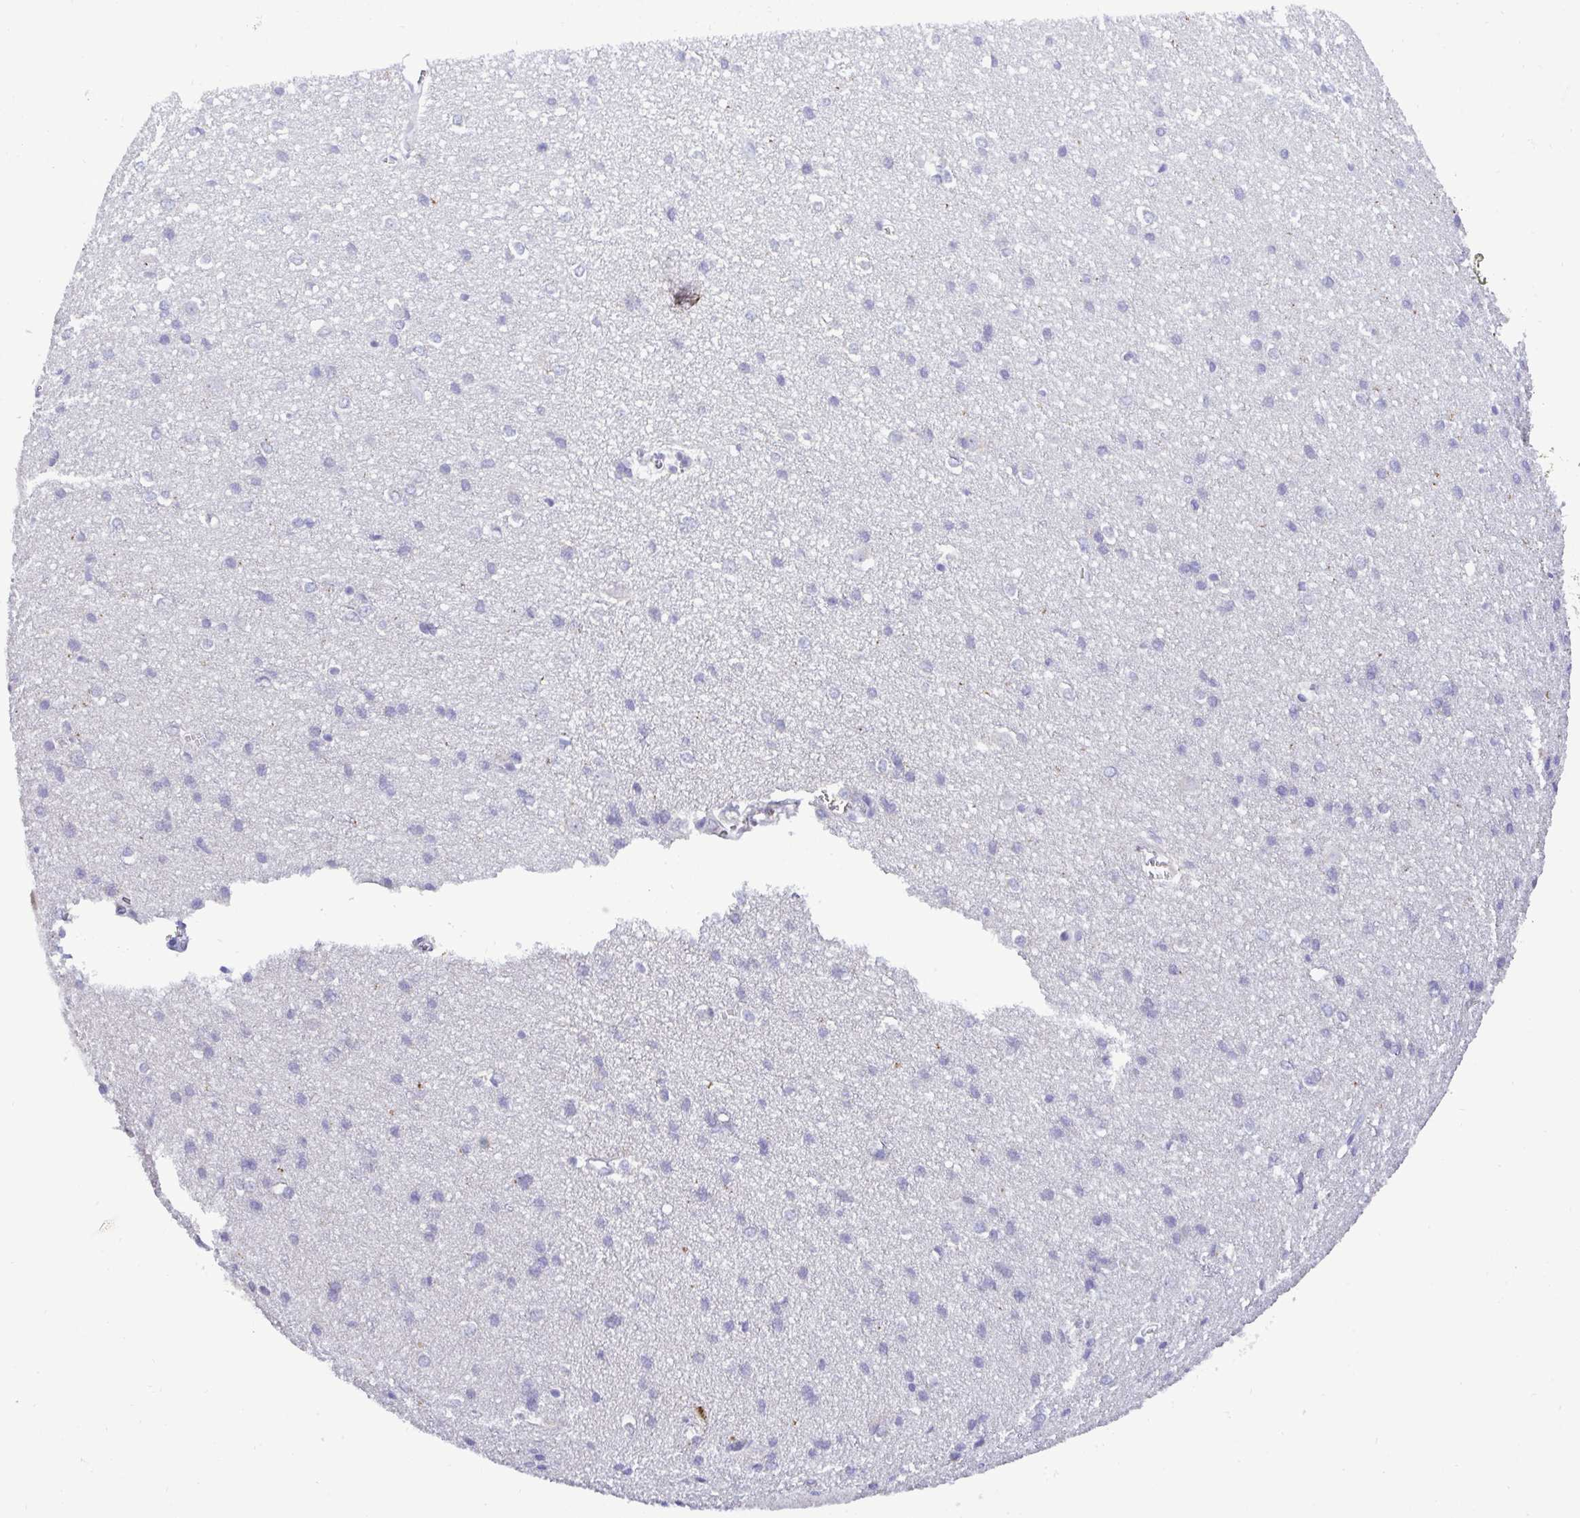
{"staining": {"intensity": "negative", "quantity": "none", "location": "none"}, "tissue": "cerebral cortex", "cell_type": "Endothelial cells", "image_type": "normal", "snomed": [{"axis": "morphology", "description": "Normal tissue, NOS"}, {"axis": "topography", "description": "Cerebral cortex"}], "caption": "Micrograph shows no significant protein expression in endothelial cells of benign cerebral cortex.", "gene": "ST8SIA2", "patient": {"sex": "male", "age": 37}}